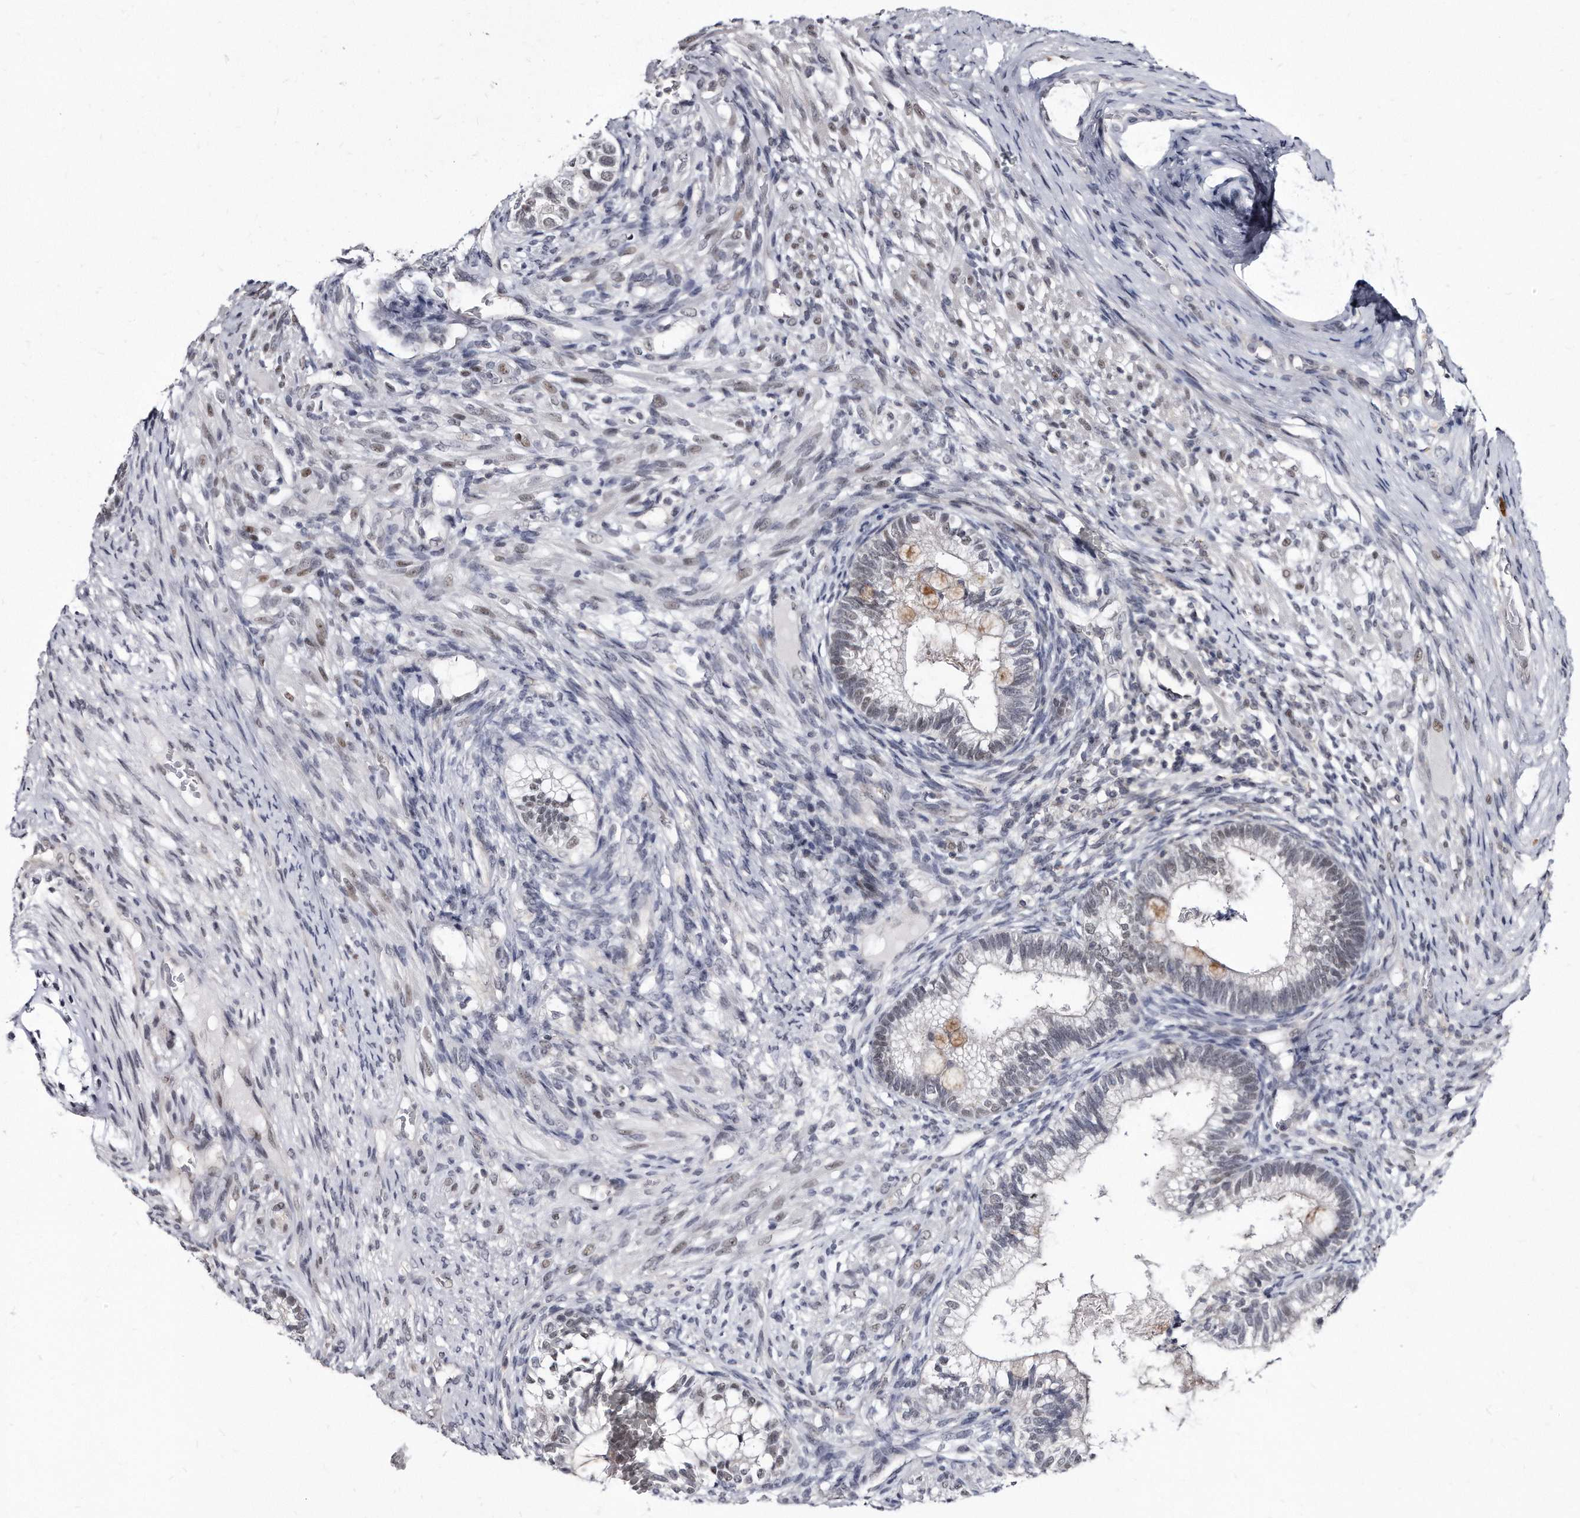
{"staining": {"intensity": "negative", "quantity": "none", "location": "none"}, "tissue": "testis cancer", "cell_type": "Tumor cells", "image_type": "cancer", "snomed": [{"axis": "morphology", "description": "Seminoma, NOS"}, {"axis": "morphology", "description": "Carcinoma, Embryonal, NOS"}, {"axis": "topography", "description": "Testis"}], "caption": "There is no significant positivity in tumor cells of testis seminoma.", "gene": "KLHDC3", "patient": {"sex": "male", "age": 28}}